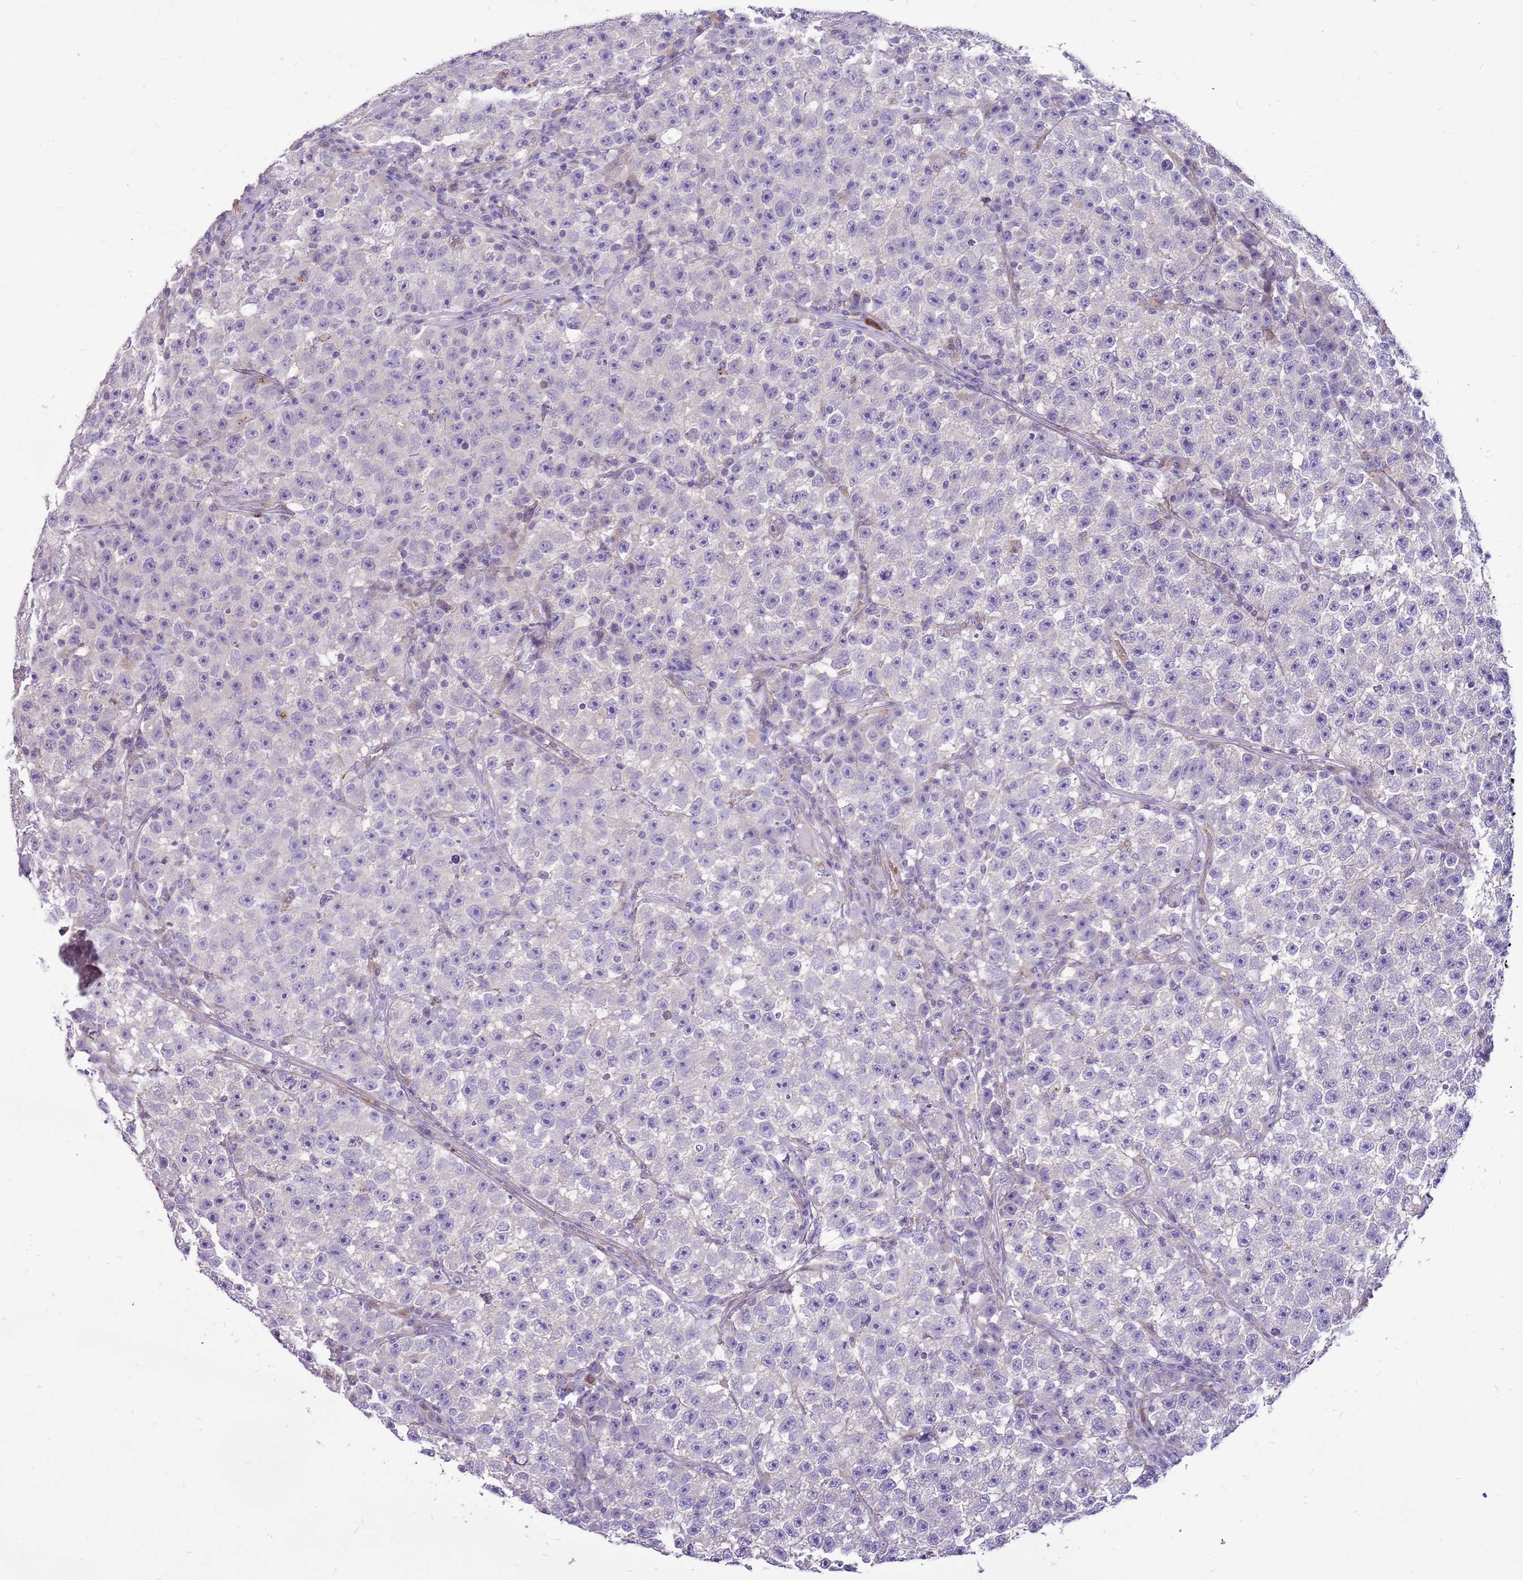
{"staining": {"intensity": "negative", "quantity": "none", "location": "none"}, "tissue": "testis cancer", "cell_type": "Tumor cells", "image_type": "cancer", "snomed": [{"axis": "morphology", "description": "Seminoma, NOS"}, {"axis": "topography", "description": "Testis"}], "caption": "An immunohistochemistry photomicrograph of testis cancer (seminoma) is shown. There is no staining in tumor cells of testis cancer (seminoma).", "gene": "NTN4", "patient": {"sex": "male", "age": 22}}